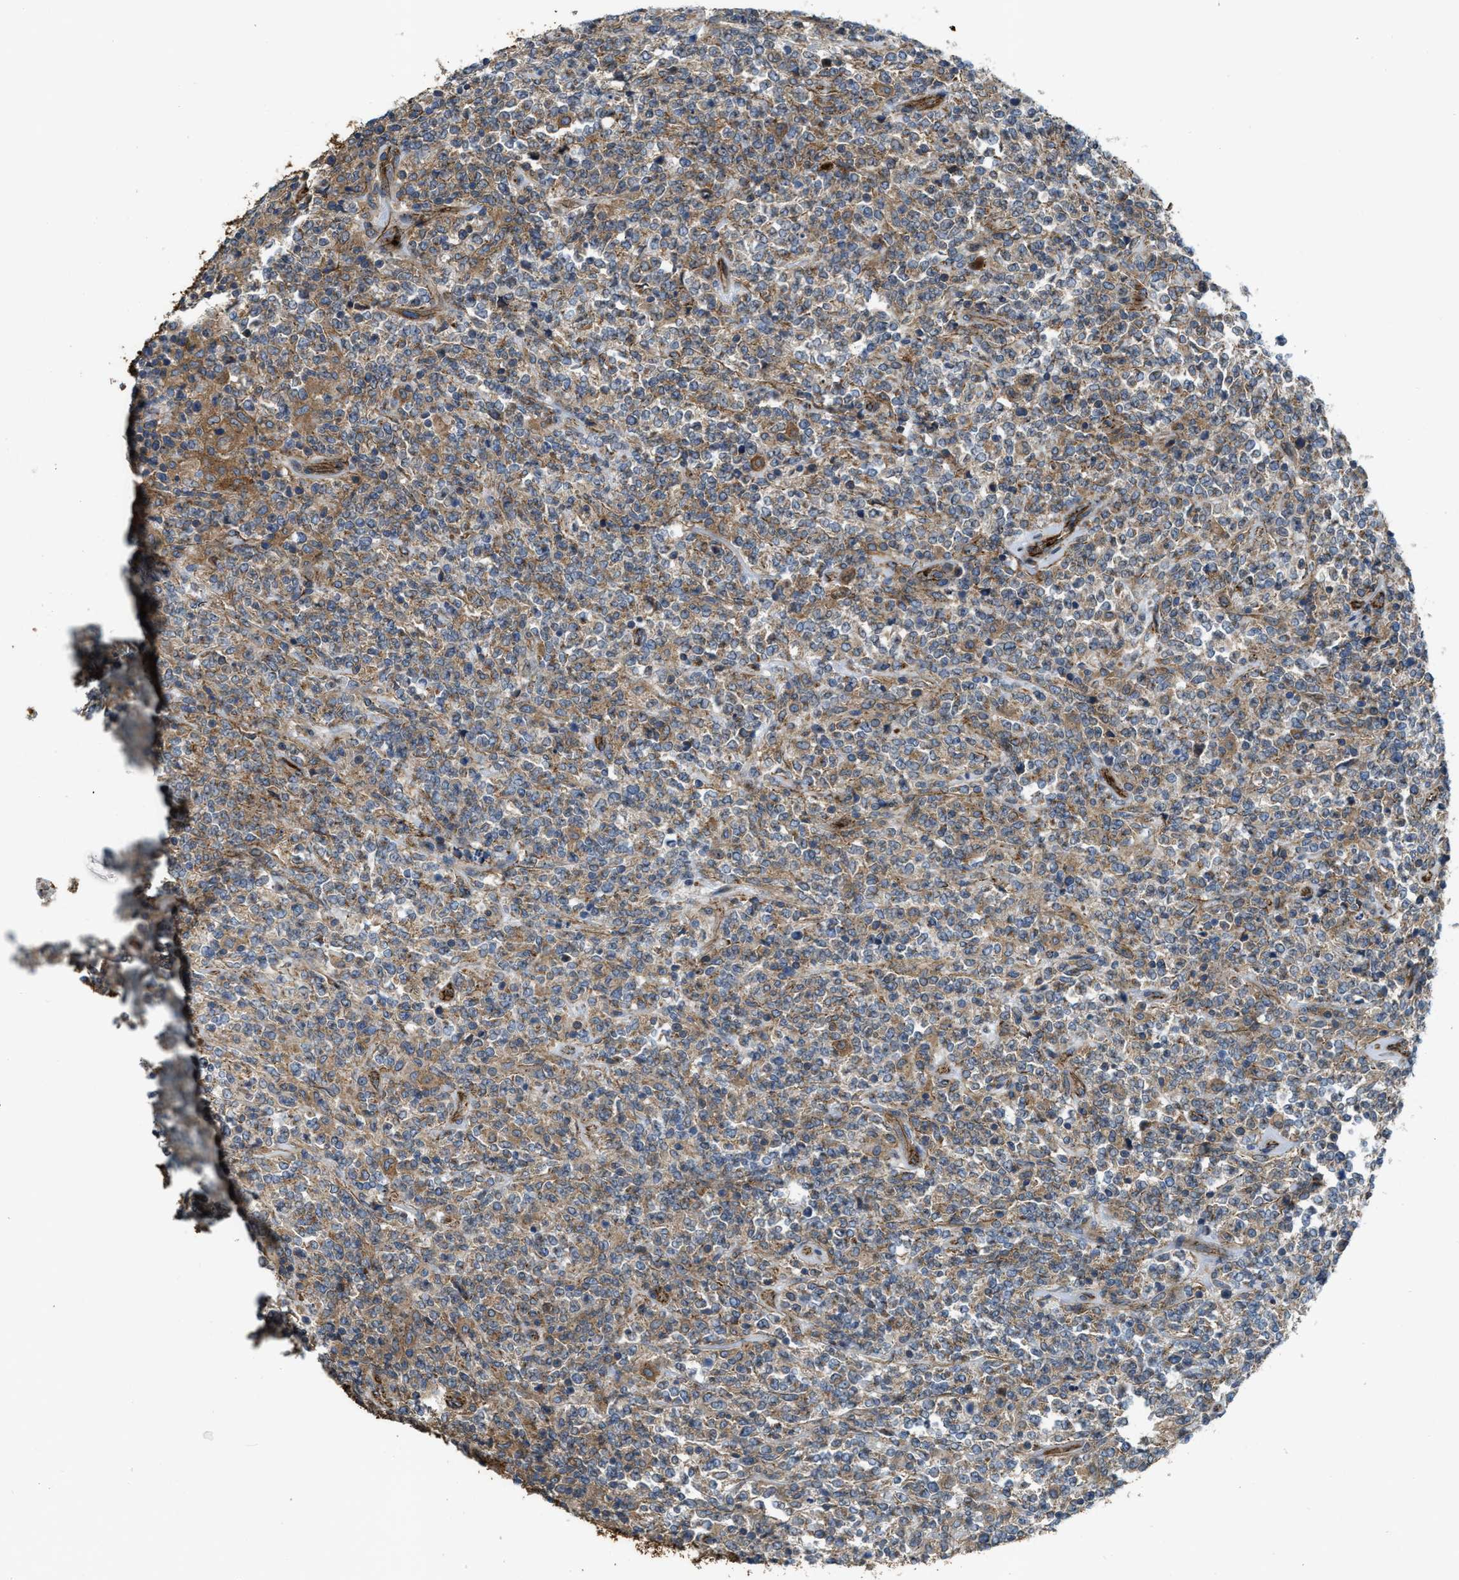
{"staining": {"intensity": "weak", "quantity": "25%-75%", "location": "cytoplasmic/membranous"}, "tissue": "lymphoma", "cell_type": "Tumor cells", "image_type": "cancer", "snomed": [{"axis": "morphology", "description": "Malignant lymphoma, non-Hodgkin's type, High grade"}, {"axis": "topography", "description": "Soft tissue"}], "caption": "This is a micrograph of IHC staining of high-grade malignant lymphoma, non-Hodgkin's type, which shows weak staining in the cytoplasmic/membranous of tumor cells.", "gene": "ERC1", "patient": {"sex": "male", "age": 18}}